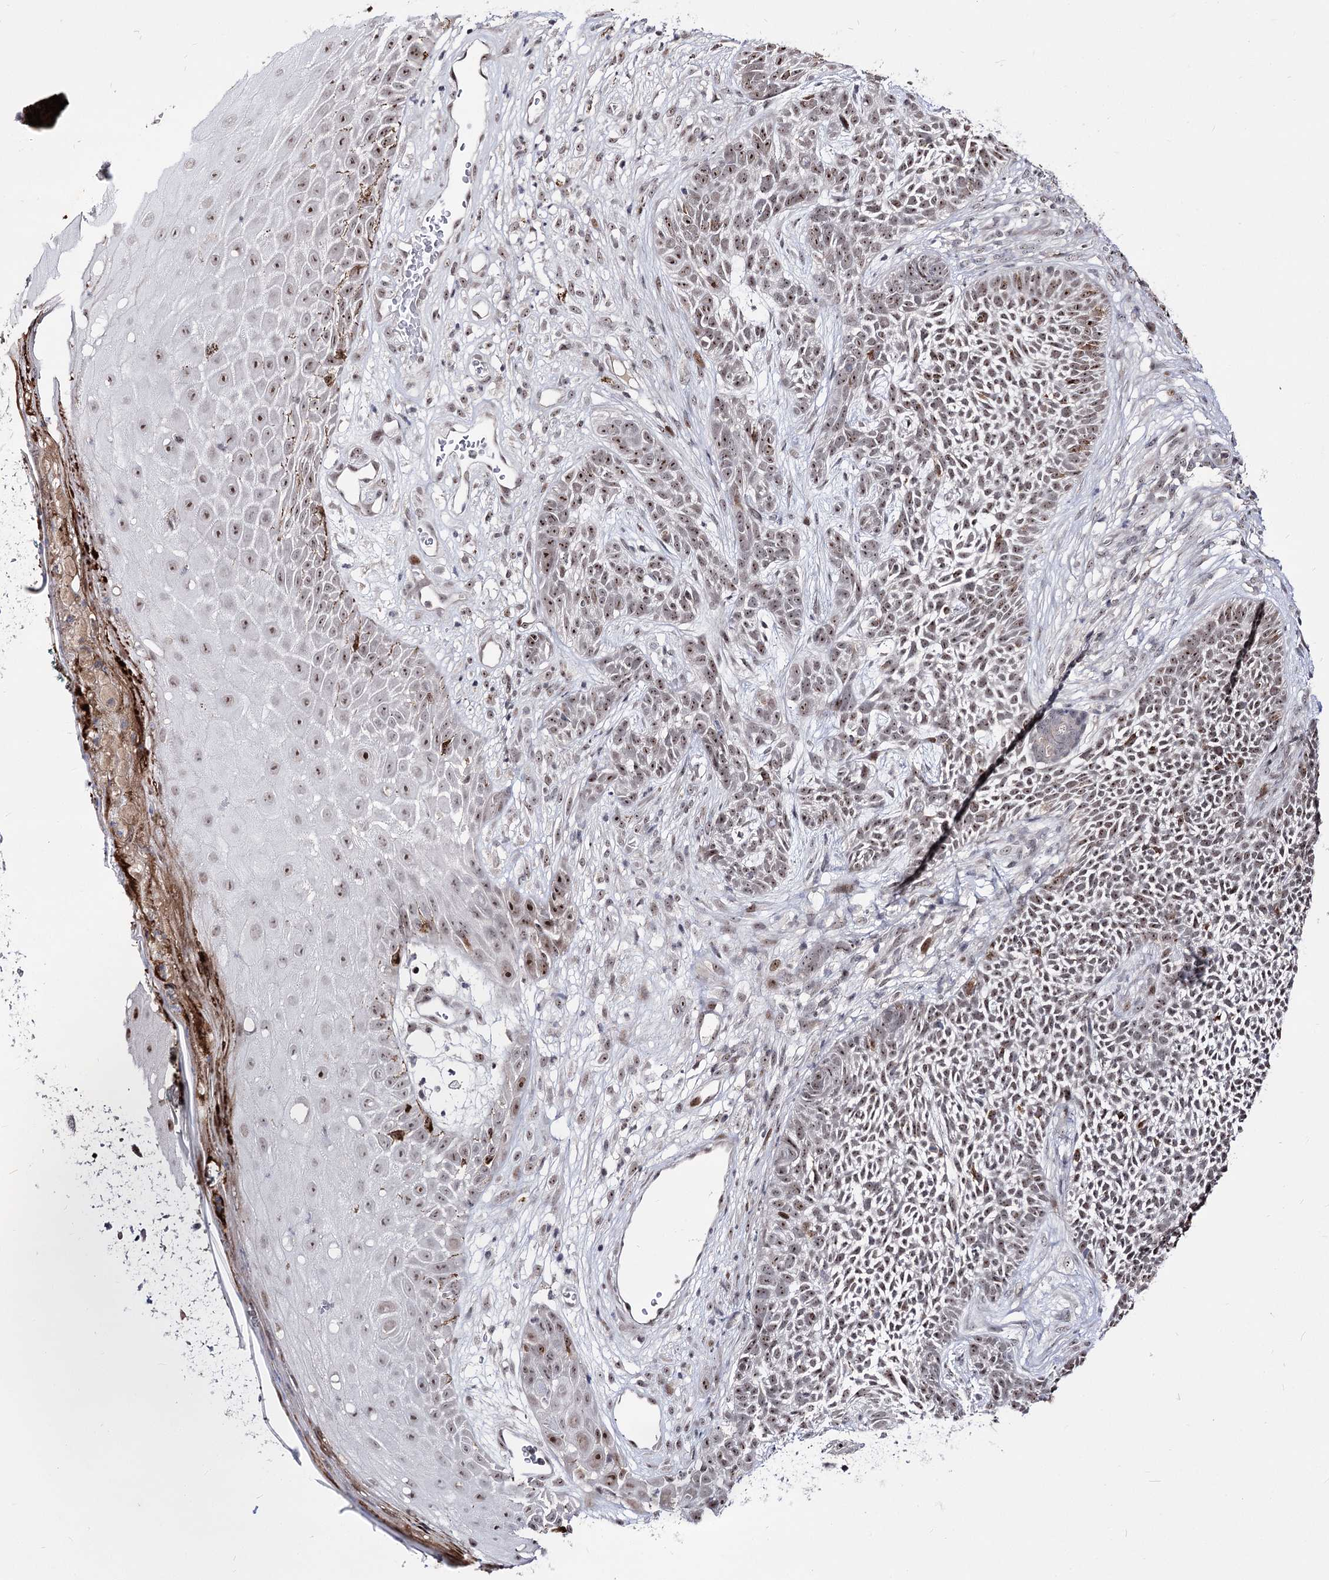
{"staining": {"intensity": "weak", "quantity": ">75%", "location": "nuclear"}, "tissue": "skin cancer", "cell_type": "Tumor cells", "image_type": "cancer", "snomed": [{"axis": "morphology", "description": "Basal cell carcinoma"}, {"axis": "topography", "description": "Skin"}], "caption": "Brown immunohistochemical staining in human skin basal cell carcinoma reveals weak nuclear positivity in approximately >75% of tumor cells.", "gene": "STOX1", "patient": {"sex": "female", "age": 84}}